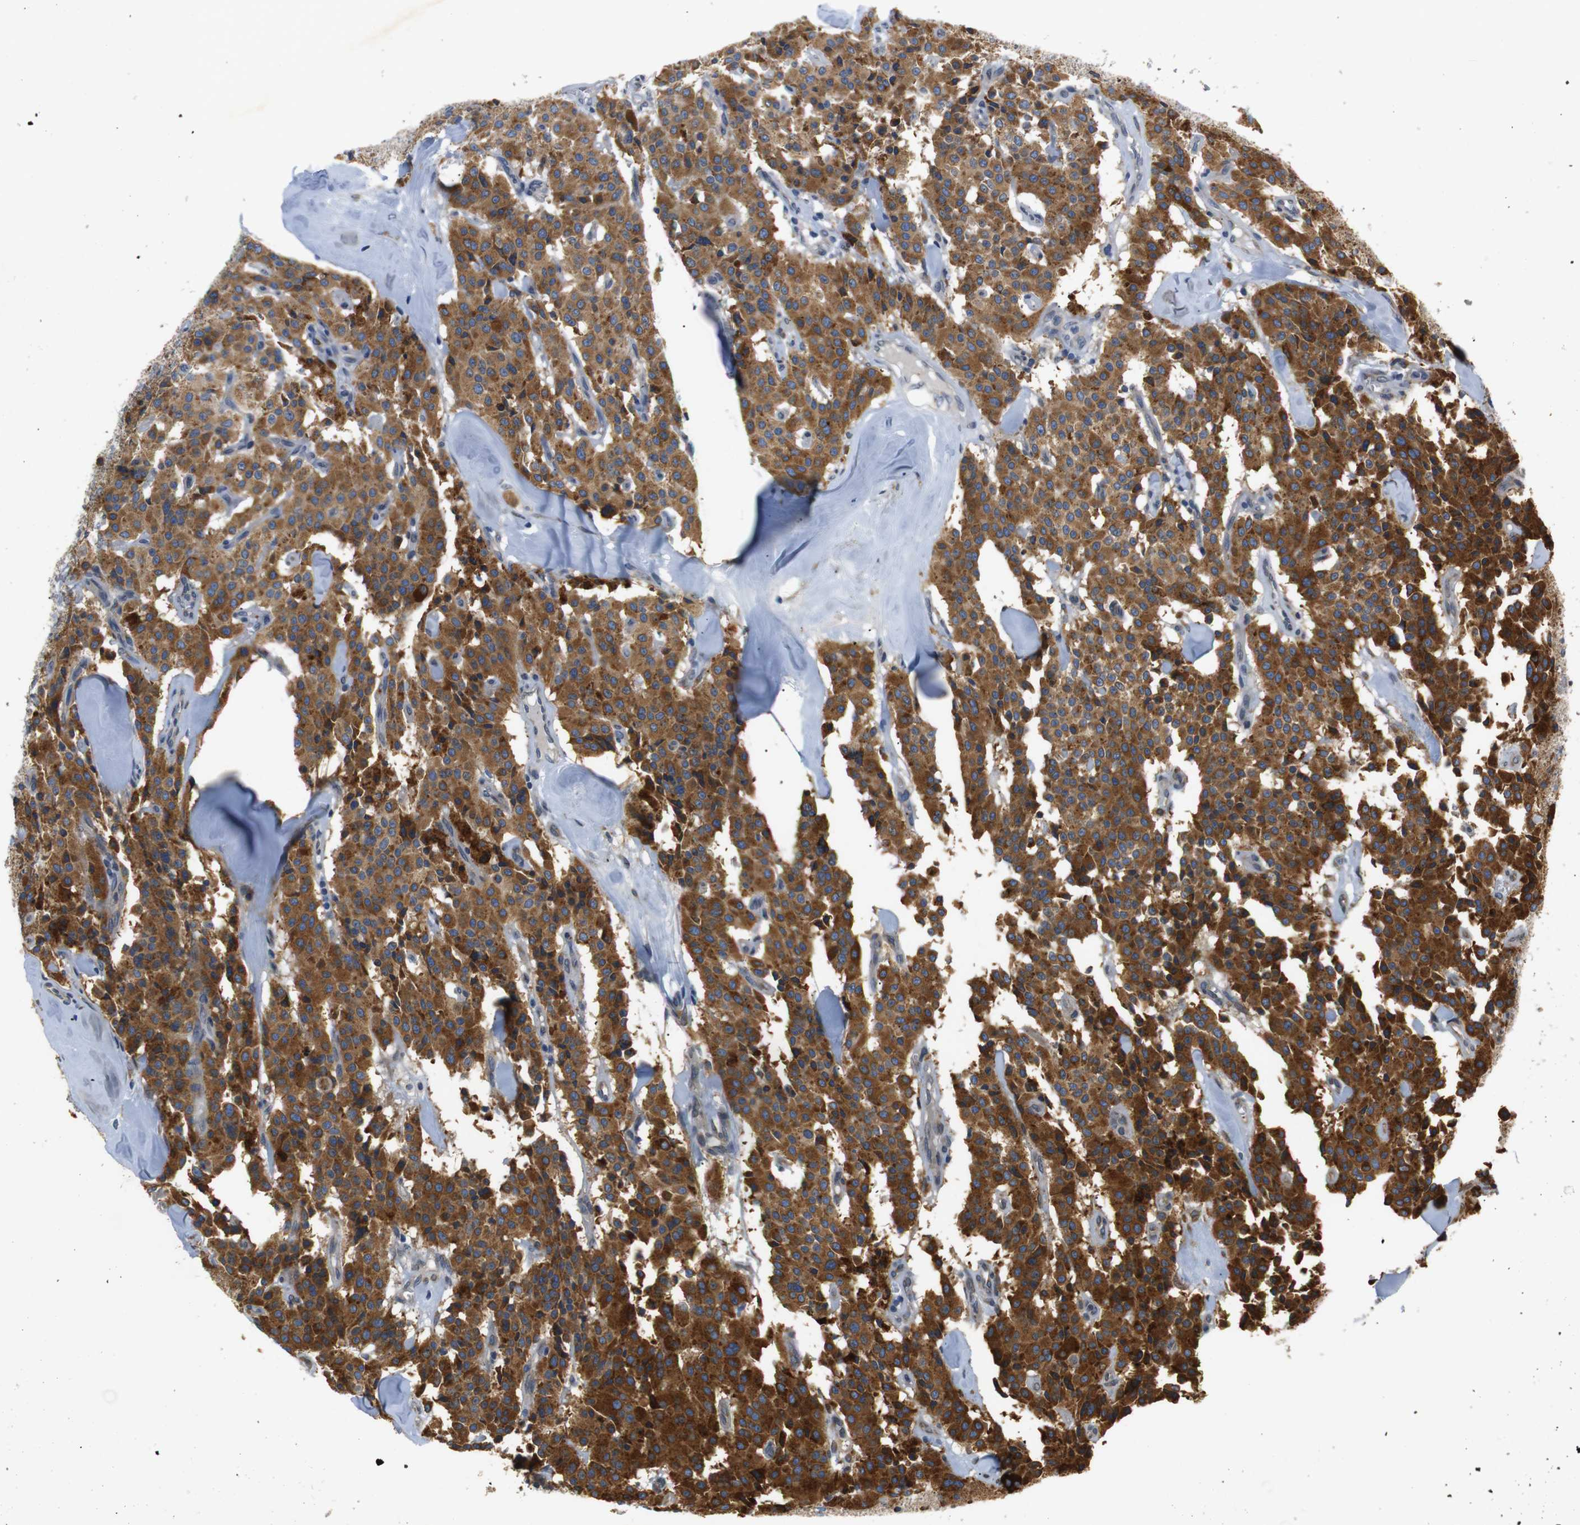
{"staining": {"intensity": "strong", "quantity": ">75%", "location": "cytoplasmic/membranous"}, "tissue": "carcinoid", "cell_type": "Tumor cells", "image_type": "cancer", "snomed": [{"axis": "morphology", "description": "Carcinoid, malignant, NOS"}, {"axis": "topography", "description": "Lung"}], "caption": "Carcinoid stained with a brown dye displays strong cytoplasmic/membranous positive positivity in approximately >75% of tumor cells.", "gene": "TMED2", "patient": {"sex": "male", "age": 30}}